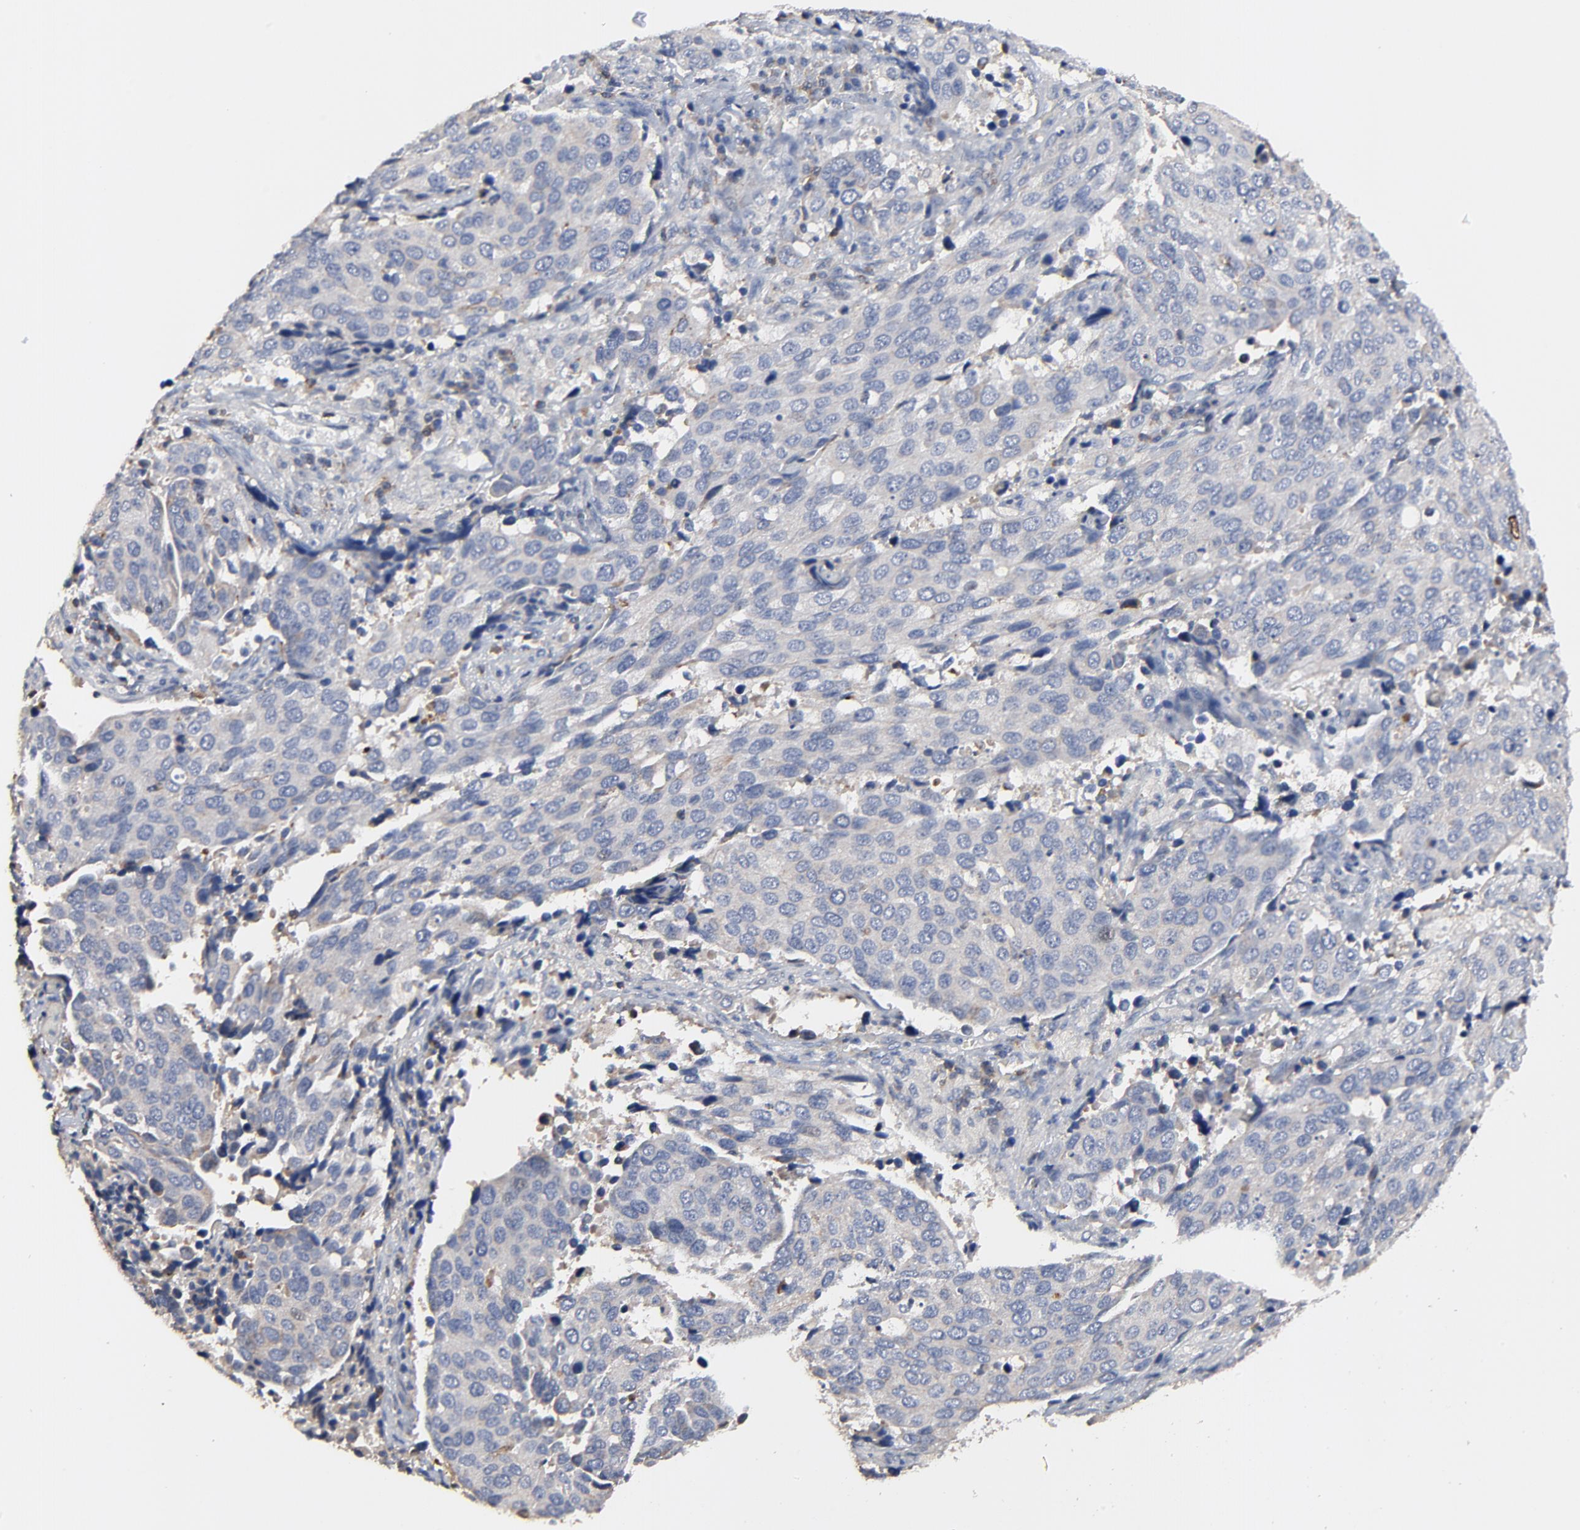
{"staining": {"intensity": "negative", "quantity": "none", "location": "none"}, "tissue": "cervical cancer", "cell_type": "Tumor cells", "image_type": "cancer", "snomed": [{"axis": "morphology", "description": "Squamous cell carcinoma, NOS"}, {"axis": "topography", "description": "Cervix"}], "caption": "This is an immunohistochemistry micrograph of cervical squamous cell carcinoma. There is no expression in tumor cells.", "gene": "SKAP1", "patient": {"sex": "female", "age": 54}}